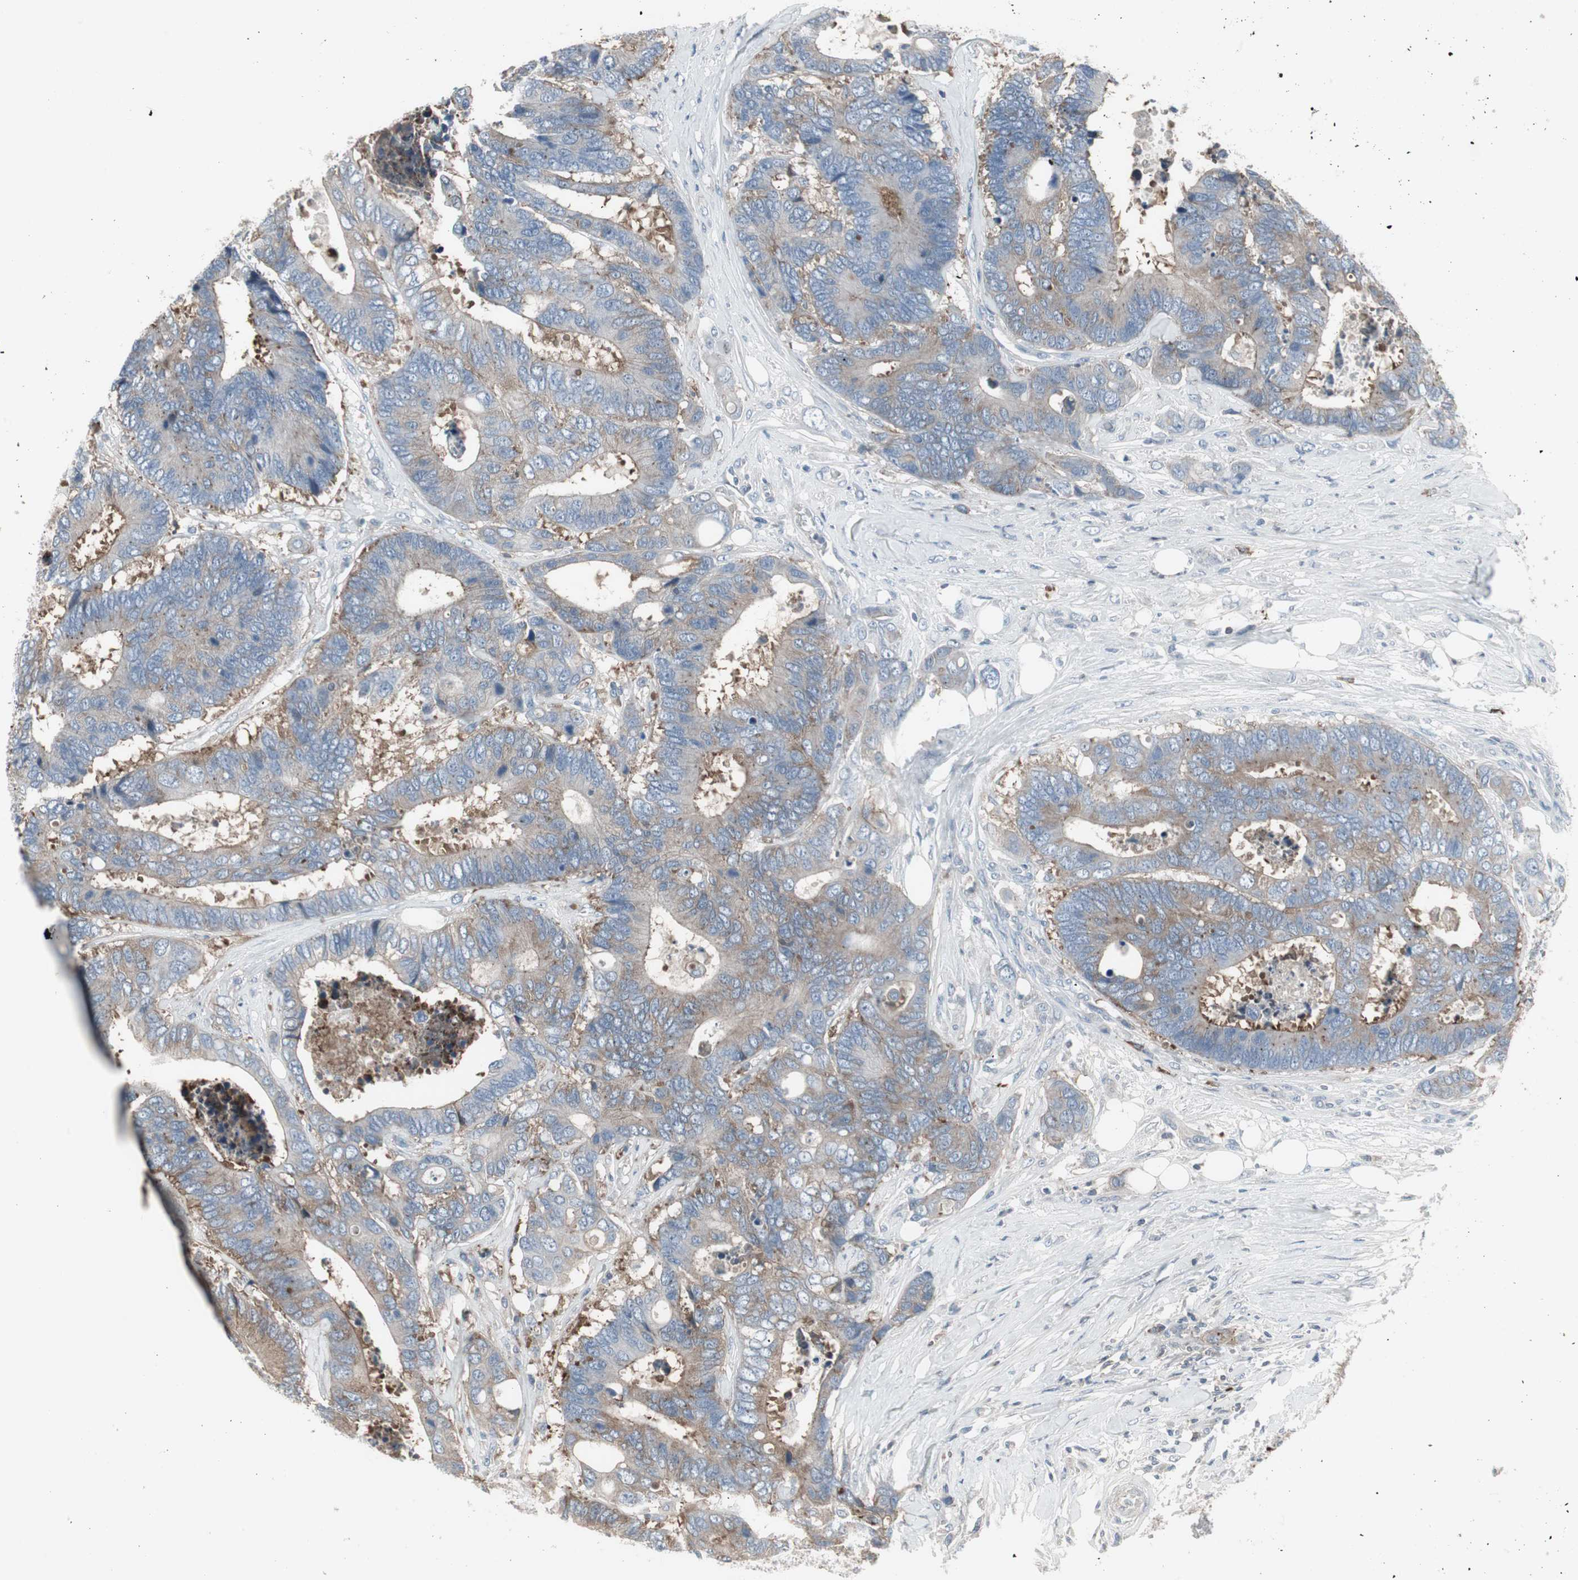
{"staining": {"intensity": "weak", "quantity": "25%-75%", "location": "cytoplasmic/membranous"}, "tissue": "colorectal cancer", "cell_type": "Tumor cells", "image_type": "cancer", "snomed": [{"axis": "morphology", "description": "Adenocarcinoma, NOS"}, {"axis": "topography", "description": "Rectum"}], "caption": "Colorectal cancer tissue shows weak cytoplasmic/membranous expression in approximately 25%-75% of tumor cells", "gene": "ZSCAN32", "patient": {"sex": "male", "age": 55}}